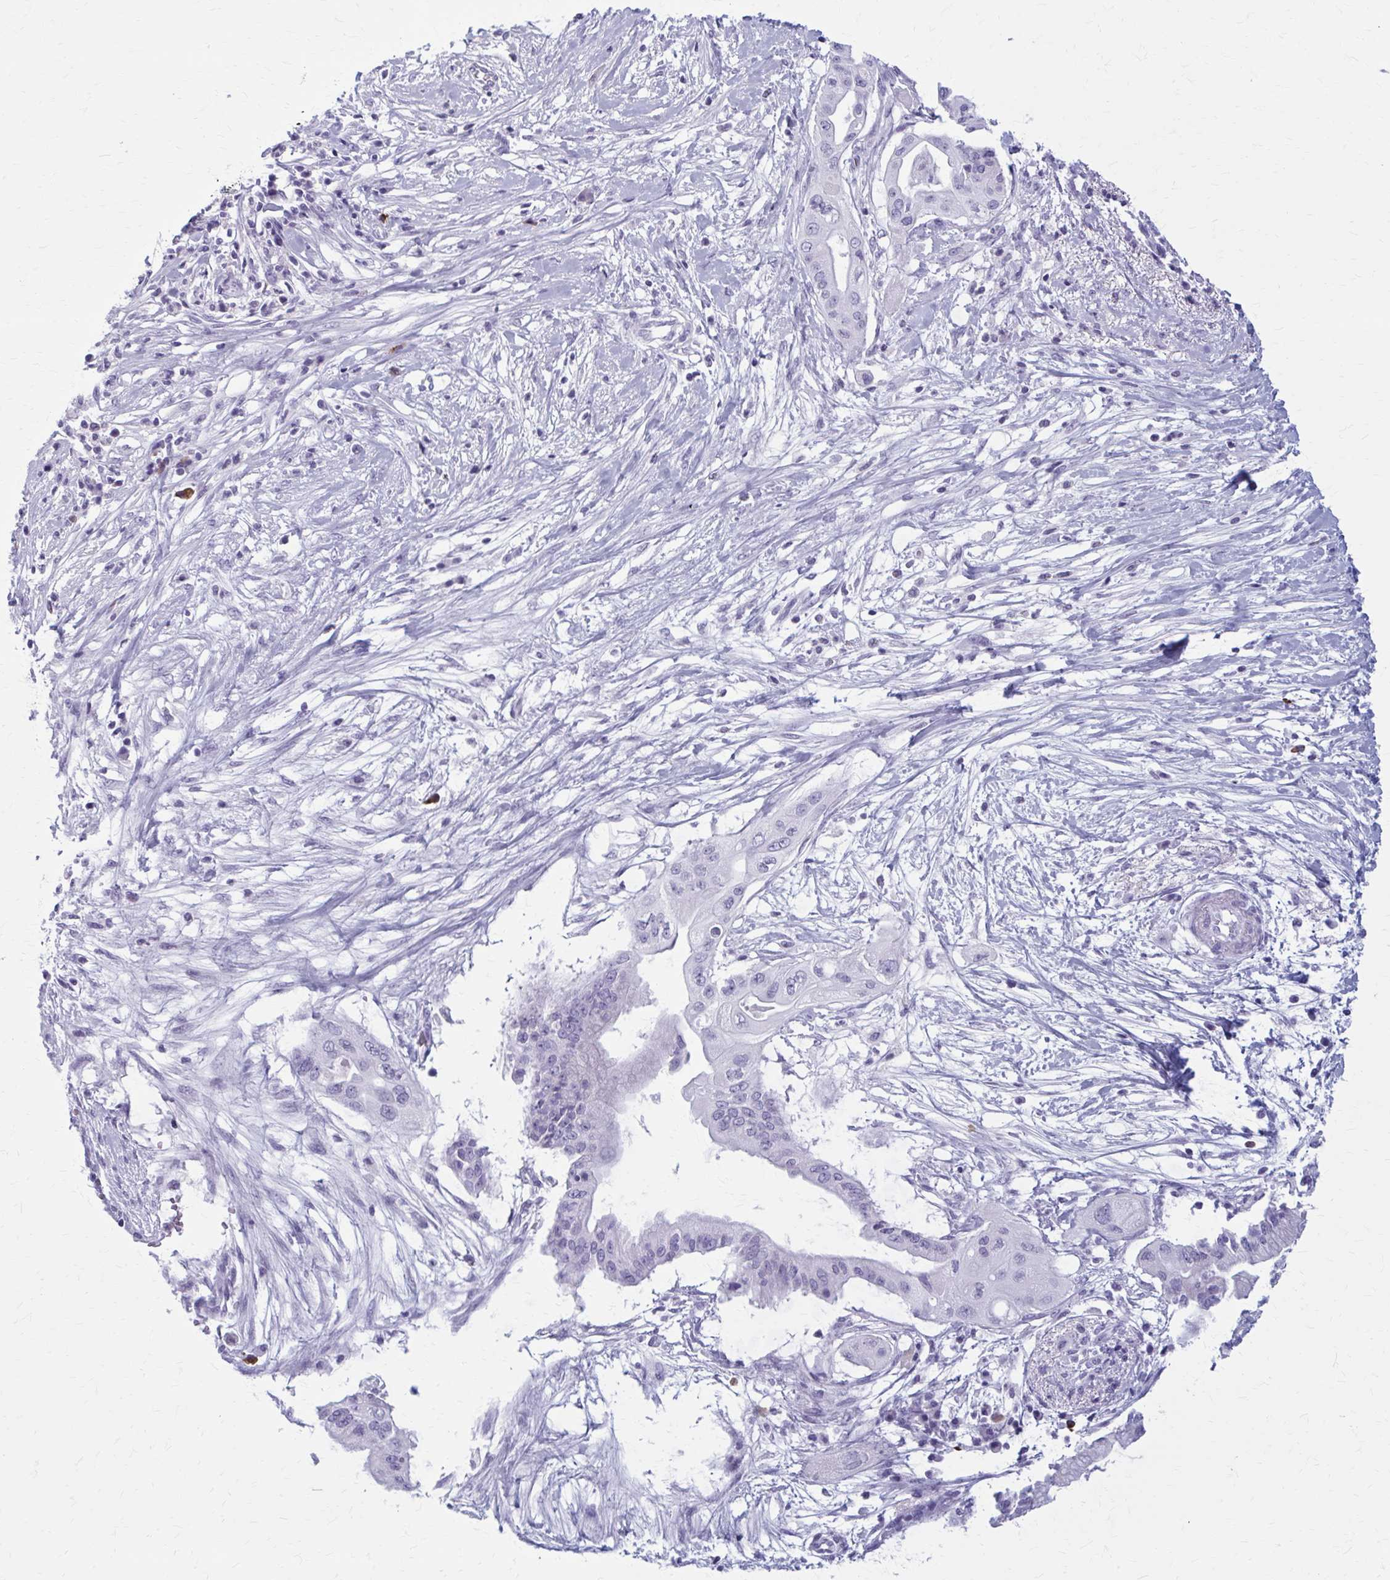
{"staining": {"intensity": "negative", "quantity": "none", "location": "none"}, "tissue": "pancreatic cancer", "cell_type": "Tumor cells", "image_type": "cancer", "snomed": [{"axis": "morphology", "description": "Adenocarcinoma, NOS"}, {"axis": "topography", "description": "Pancreas"}], "caption": "DAB immunohistochemical staining of pancreatic cancer (adenocarcinoma) reveals no significant staining in tumor cells.", "gene": "ZDHHC7", "patient": {"sex": "male", "age": 68}}